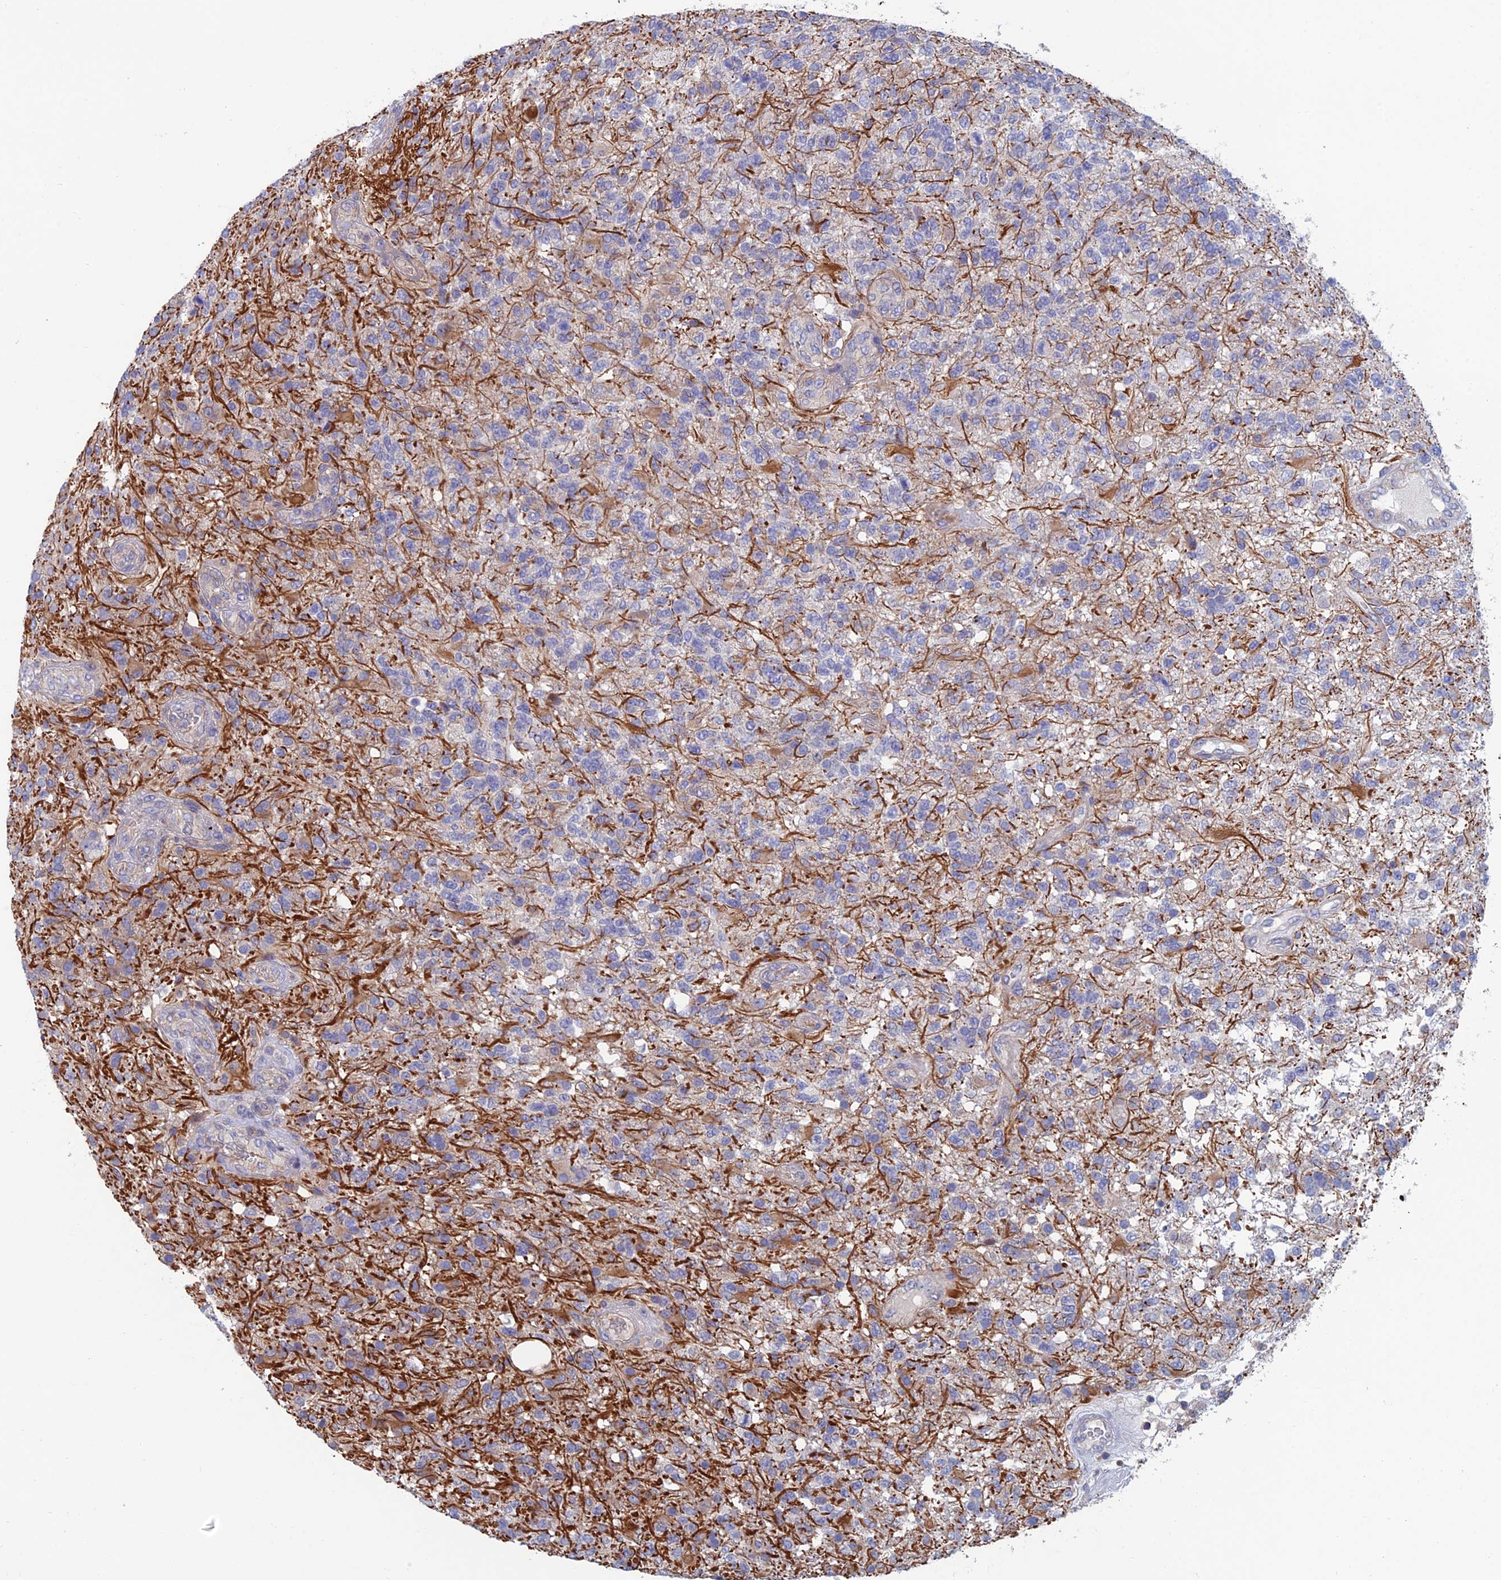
{"staining": {"intensity": "negative", "quantity": "none", "location": "none"}, "tissue": "glioma", "cell_type": "Tumor cells", "image_type": "cancer", "snomed": [{"axis": "morphology", "description": "Glioma, malignant, High grade"}, {"axis": "topography", "description": "Brain"}], "caption": "The photomicrograph exhibits no staining of tumor cells in glioma.", "gene": "USP37", "patient": {"sex": "male", "age": 56}}